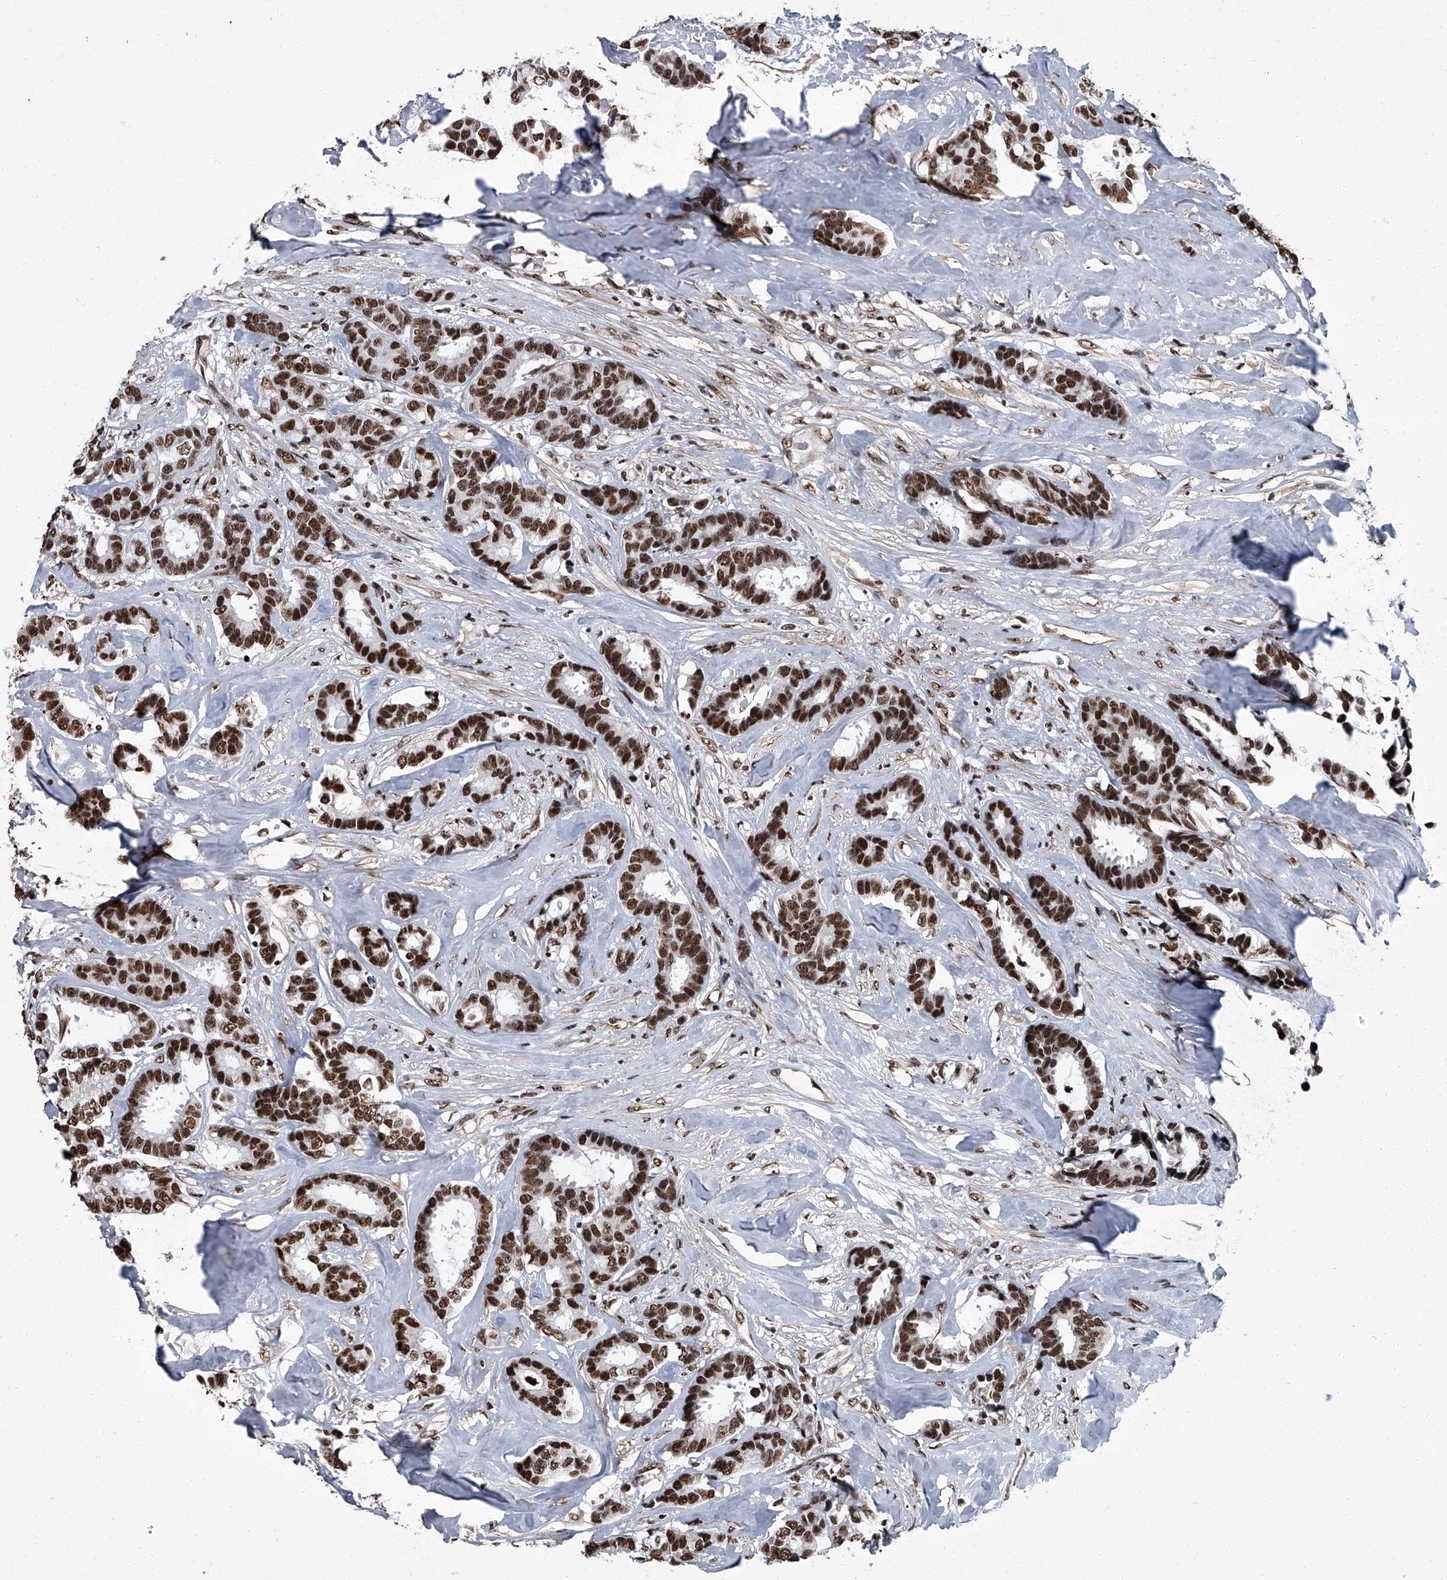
{"staining": {"intensity": "strong", "quantity": ">75%", "location": "nuclear"}, "tissue": "breast cancer", "cell_type": "Tumor cells", "image_type": "cancer", "snomed": [{"axis": "morphology", "description": "Duct carcinoma"}, {"axis": "topography", "description": "Breast"}], "caption": "A brown stain labels strong nuclear staining of a protein in human breast cancer tumor cells. Using DAB (brown) and hematoxylin (blue) stains, captured at high magnification using brightfield microscopy.", "gene": "ZNF518B", "patient": {"sex": "female", "age": 87}}